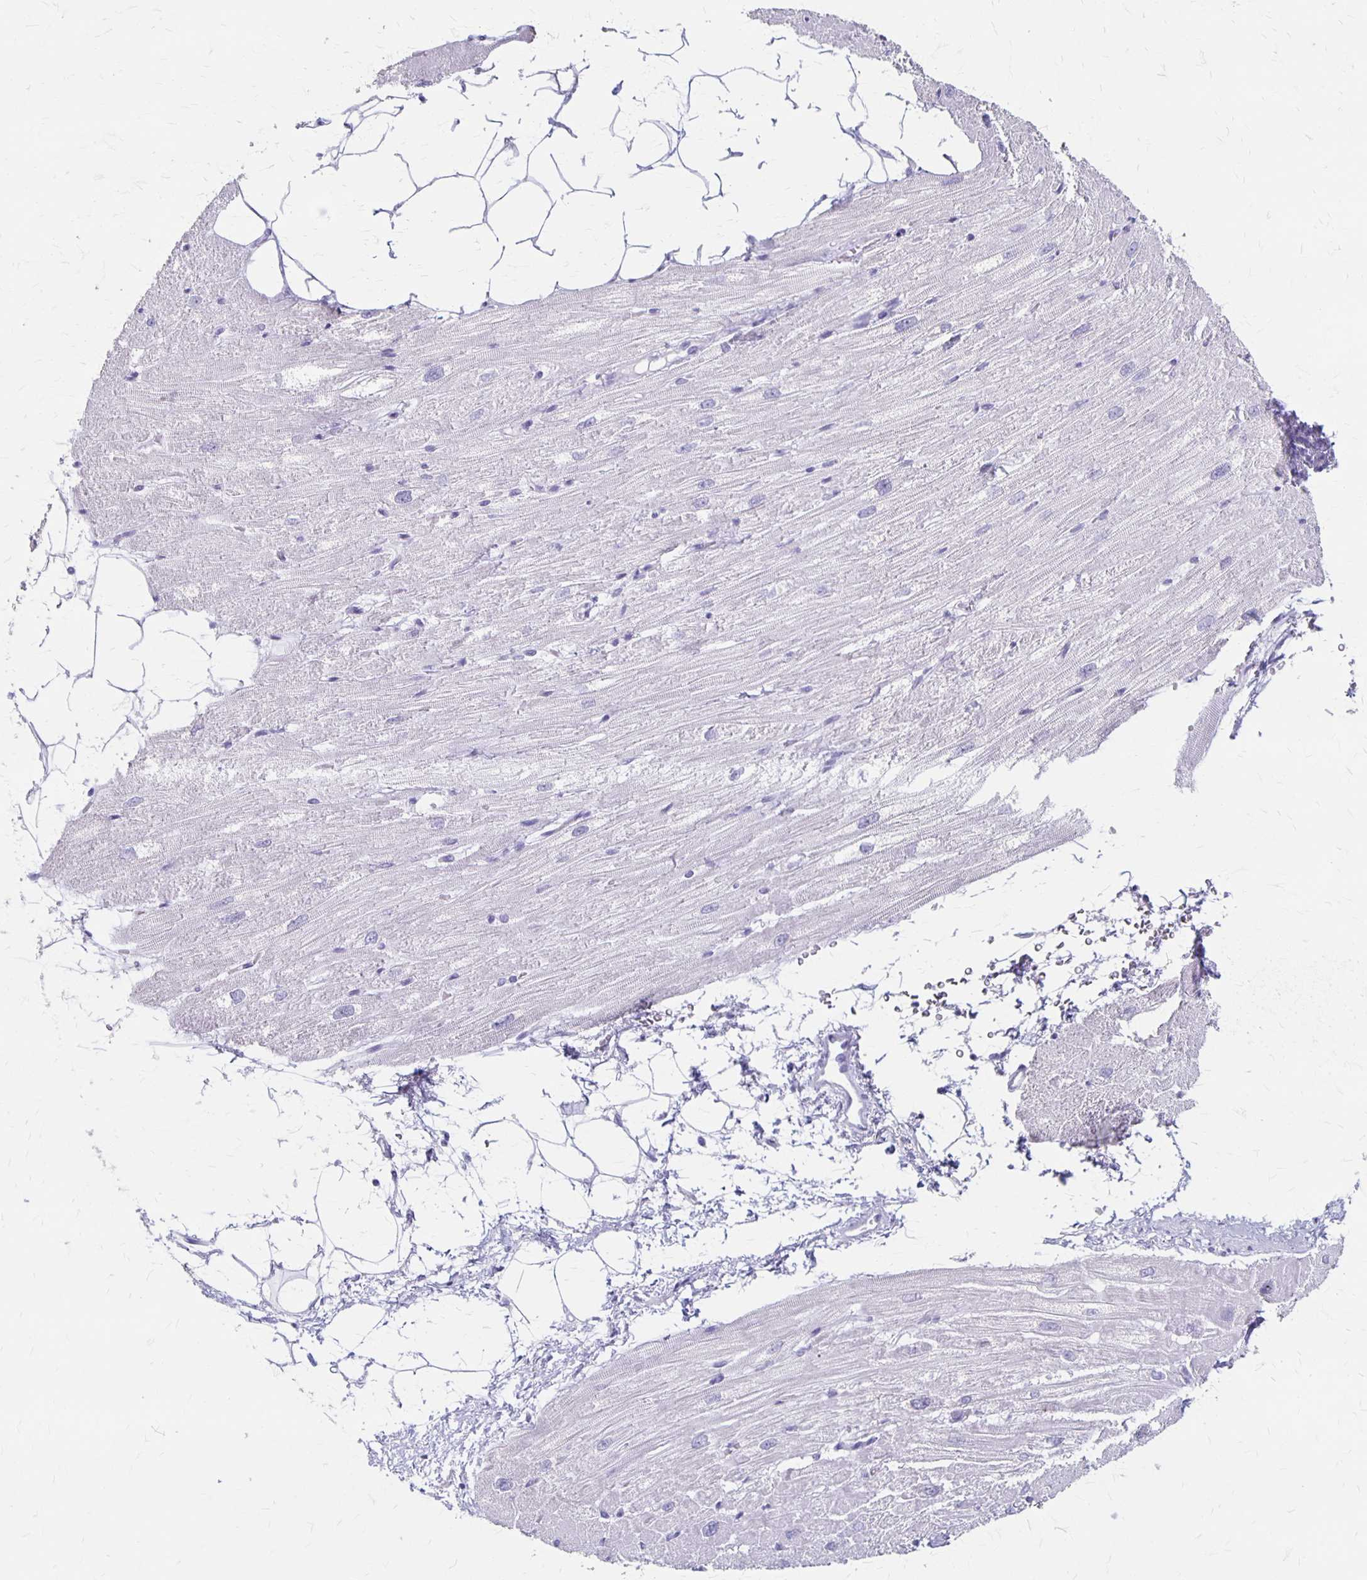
{"staining": {"intensity": "negative", "quantity": "none", "location": "none"}, "tissue": "heart muscle", "cell_type": "Cardiomyocytes", "image_type": "normal", "snomed": [{"axis": "morphology", "description": "Normal tissue, NOS"}, {"axis": "topography", "description": "Heart"}], "caption": "Protein analysis of unremarkable heart muscle displays no significant positivity in cardiomyocytes. (DAB immunohistochemistry, high magnification).", "gene": "MAGEC2", "patient": {"sex": "male", "age": 62}}